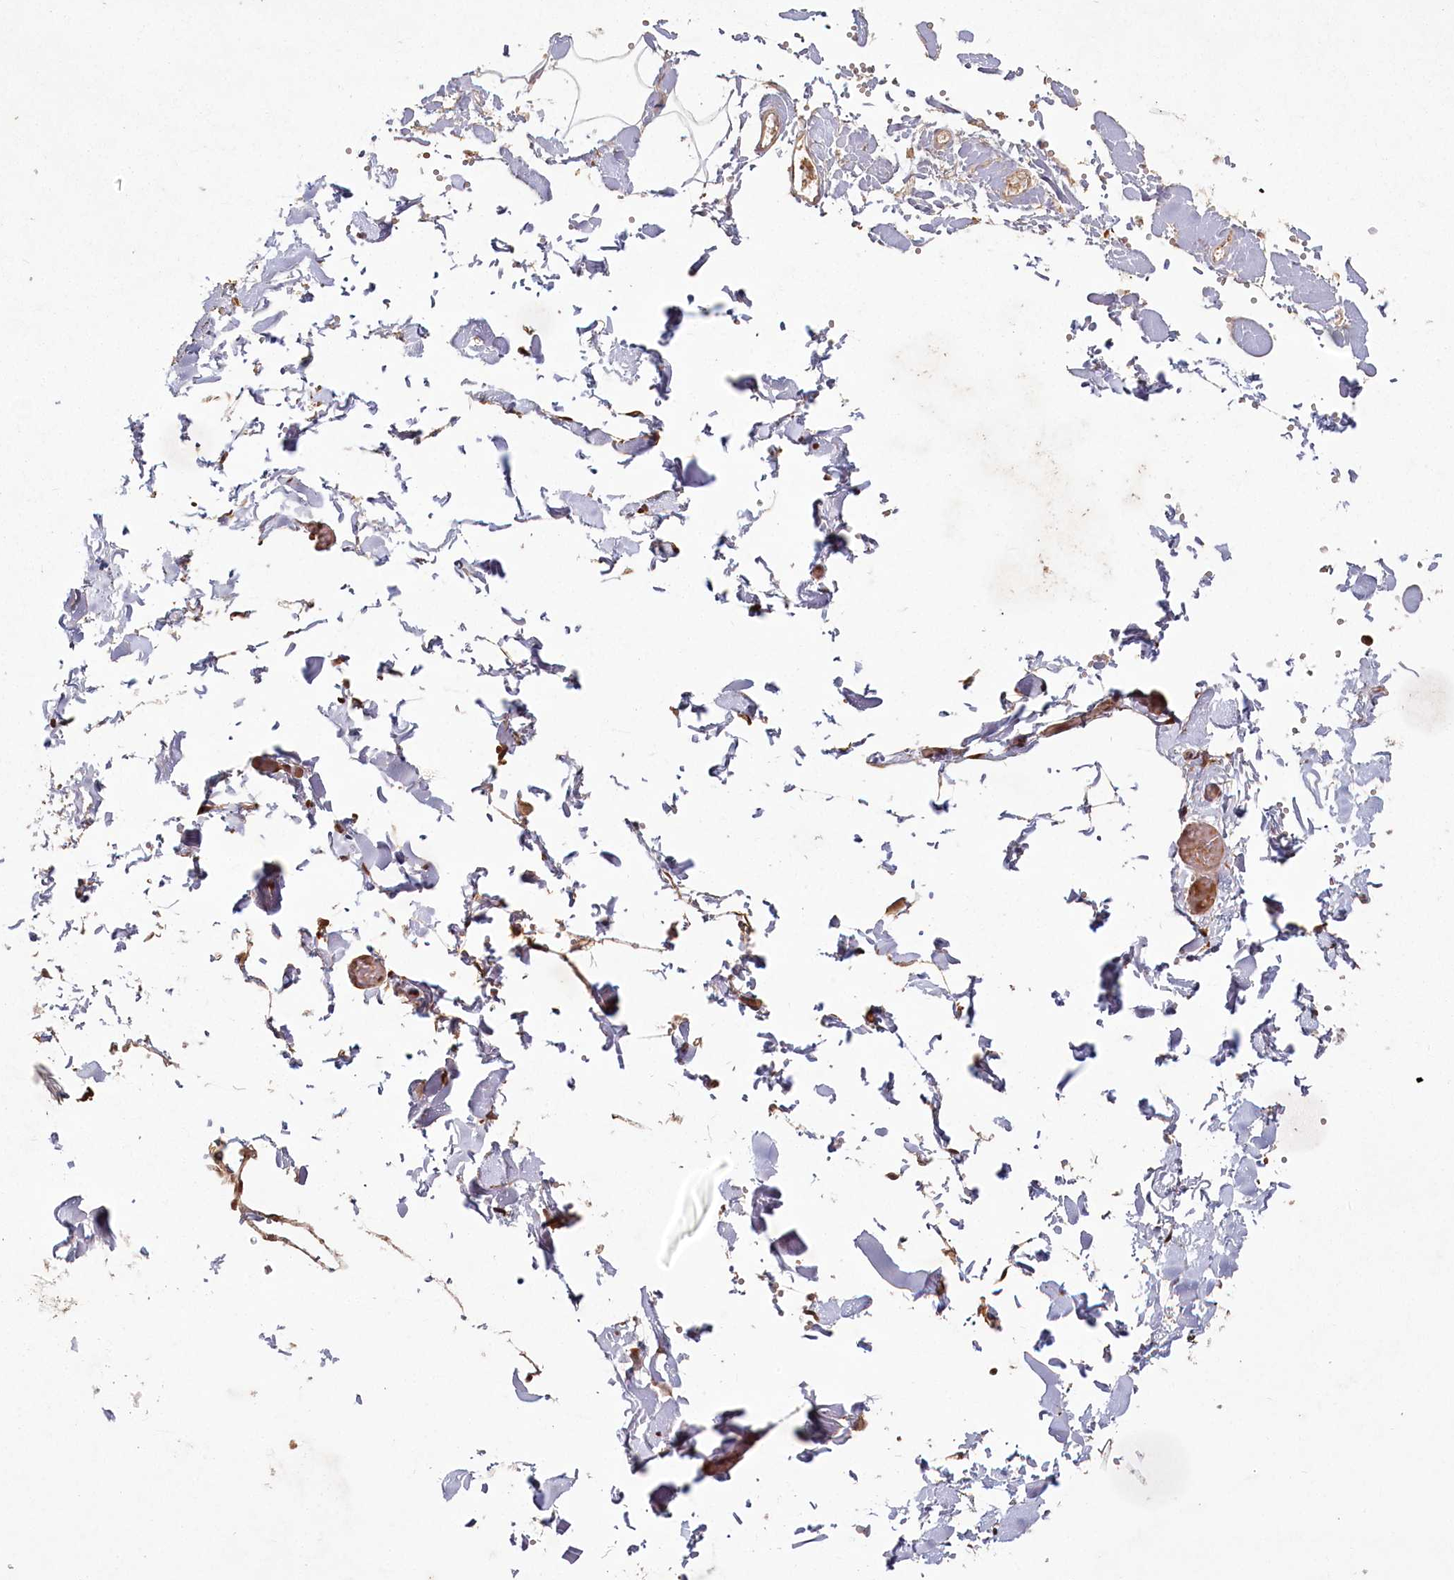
{"staining": {"intensity": "moderate", "quantity": "<25%", "location": "cytoplasmic/membranous"}, "tissue": "adipose tissue", "cell_type": "Adipocytes", "image_type": "normal", "snomed": [{"axis": "morphology", "description": "Normal tissue, NOS"}, {"axis": "topography", "description": "Gallbladder"}, {"axis": "topography", "description": "Peripheral nerve tissue"}], "caption": "The histopathology image demonstrates immunohistochemical staining of normal adipose tissue. There is moderate cytoplasmic/membranous positivity is identified in approximately <25% of adipocytes.", "gene": "MICU1", "patient": {"sex": "male", "age": 38}}